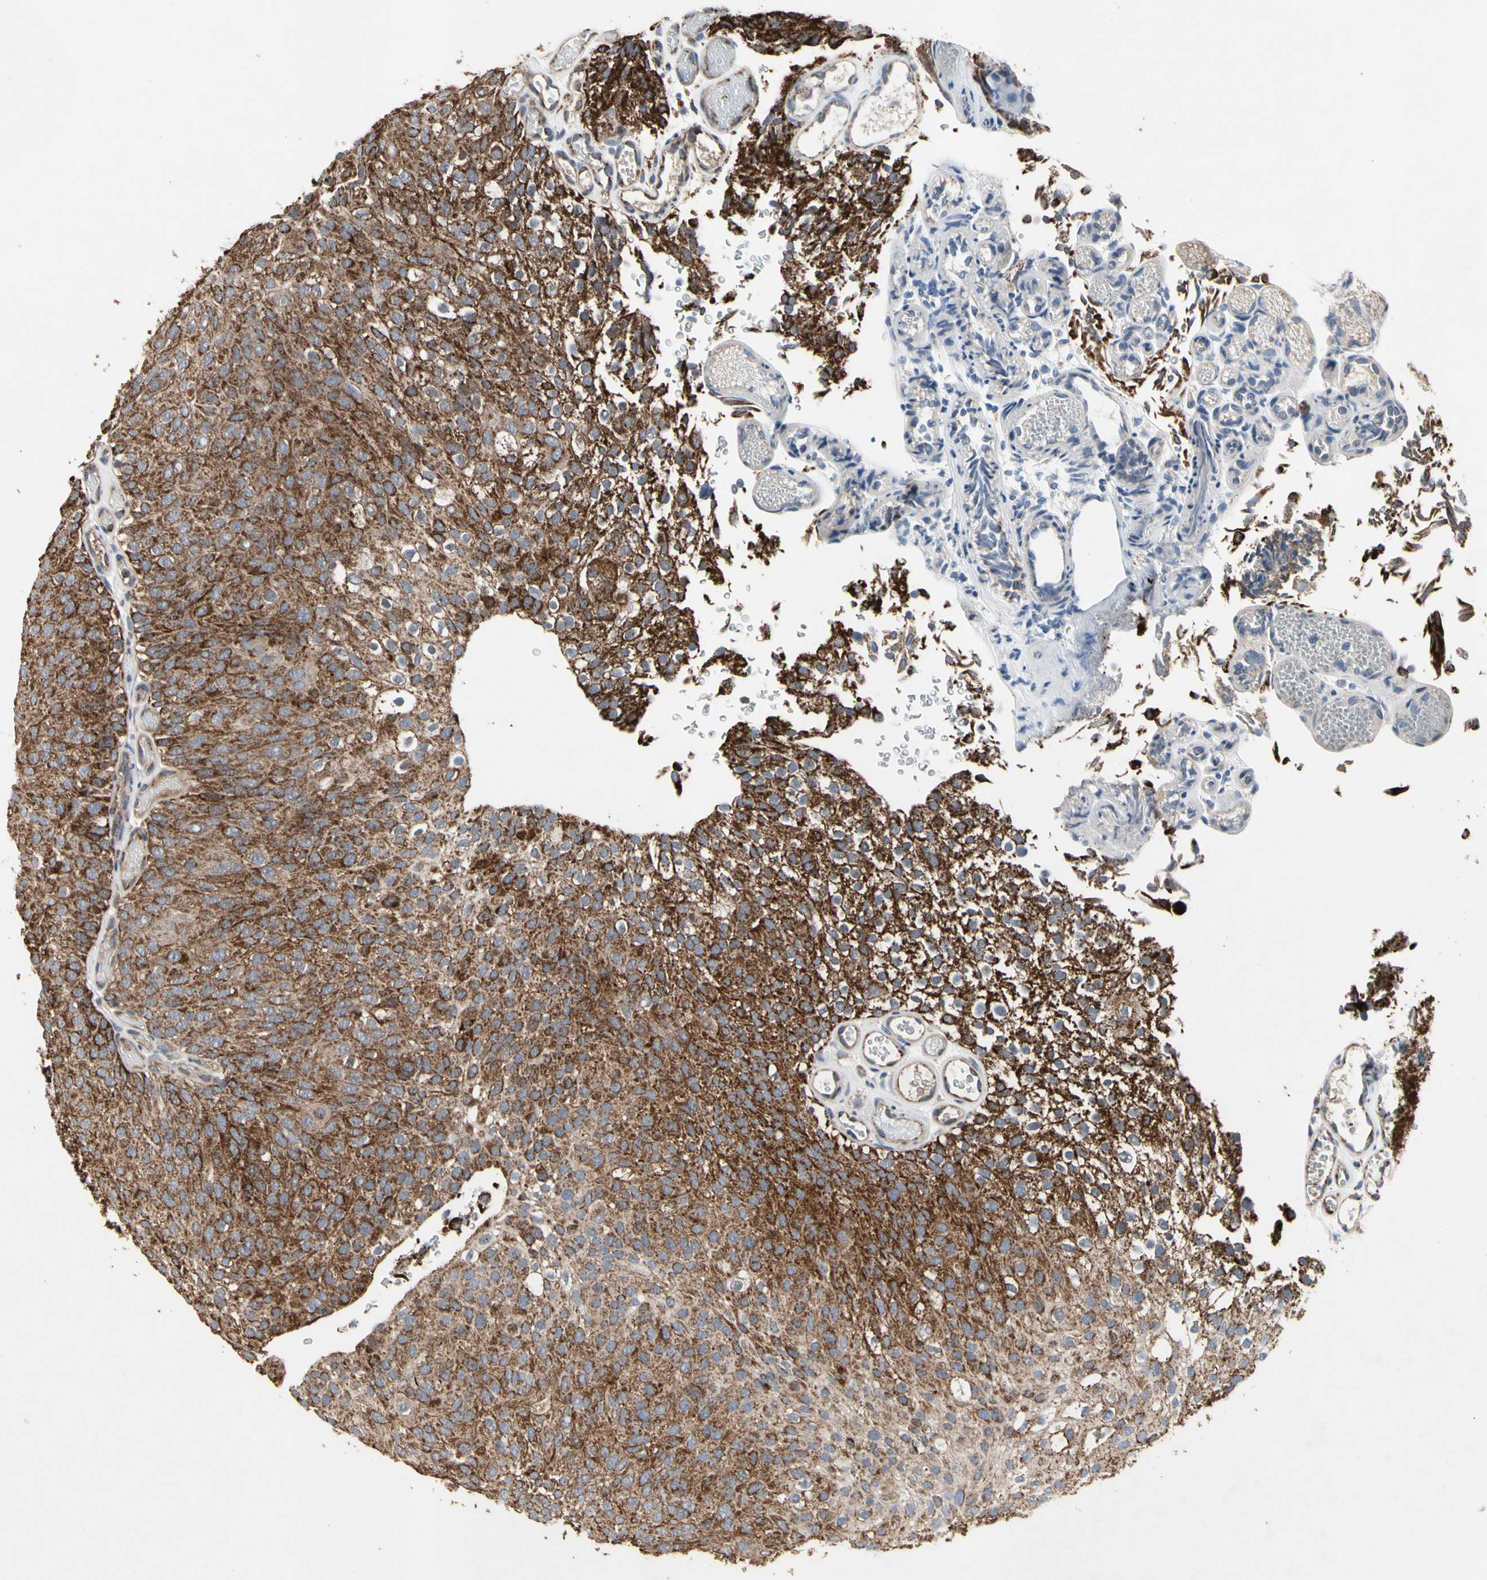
{"staining": {"intensity": "strong", "quantity": ">75%", "location": "cytoplasmic/membranous"}, "tissue": "urothelial cancer", "cell_type": "Tumor cells", "image_type": "cancer", "snomed": [{"axis": "morphology", "description": "Urothelial carcinoma, Low grade"}, {"axis": "topography", "description": "Urinary bladder"}], "caption": "A brown stain shows strong cytoplasmic/membranous positivity of a protein in human urothelial carcinoma (low-grade) tumor cells. The protein of interest is stained brown, and the nuclei are stained in blue (DAB (3,3'-diaminobenzidine) IHC with brightfield microscopy, high magnification).", "gene": "GPD2", "patient": {"sex": "male", "age": 78}}